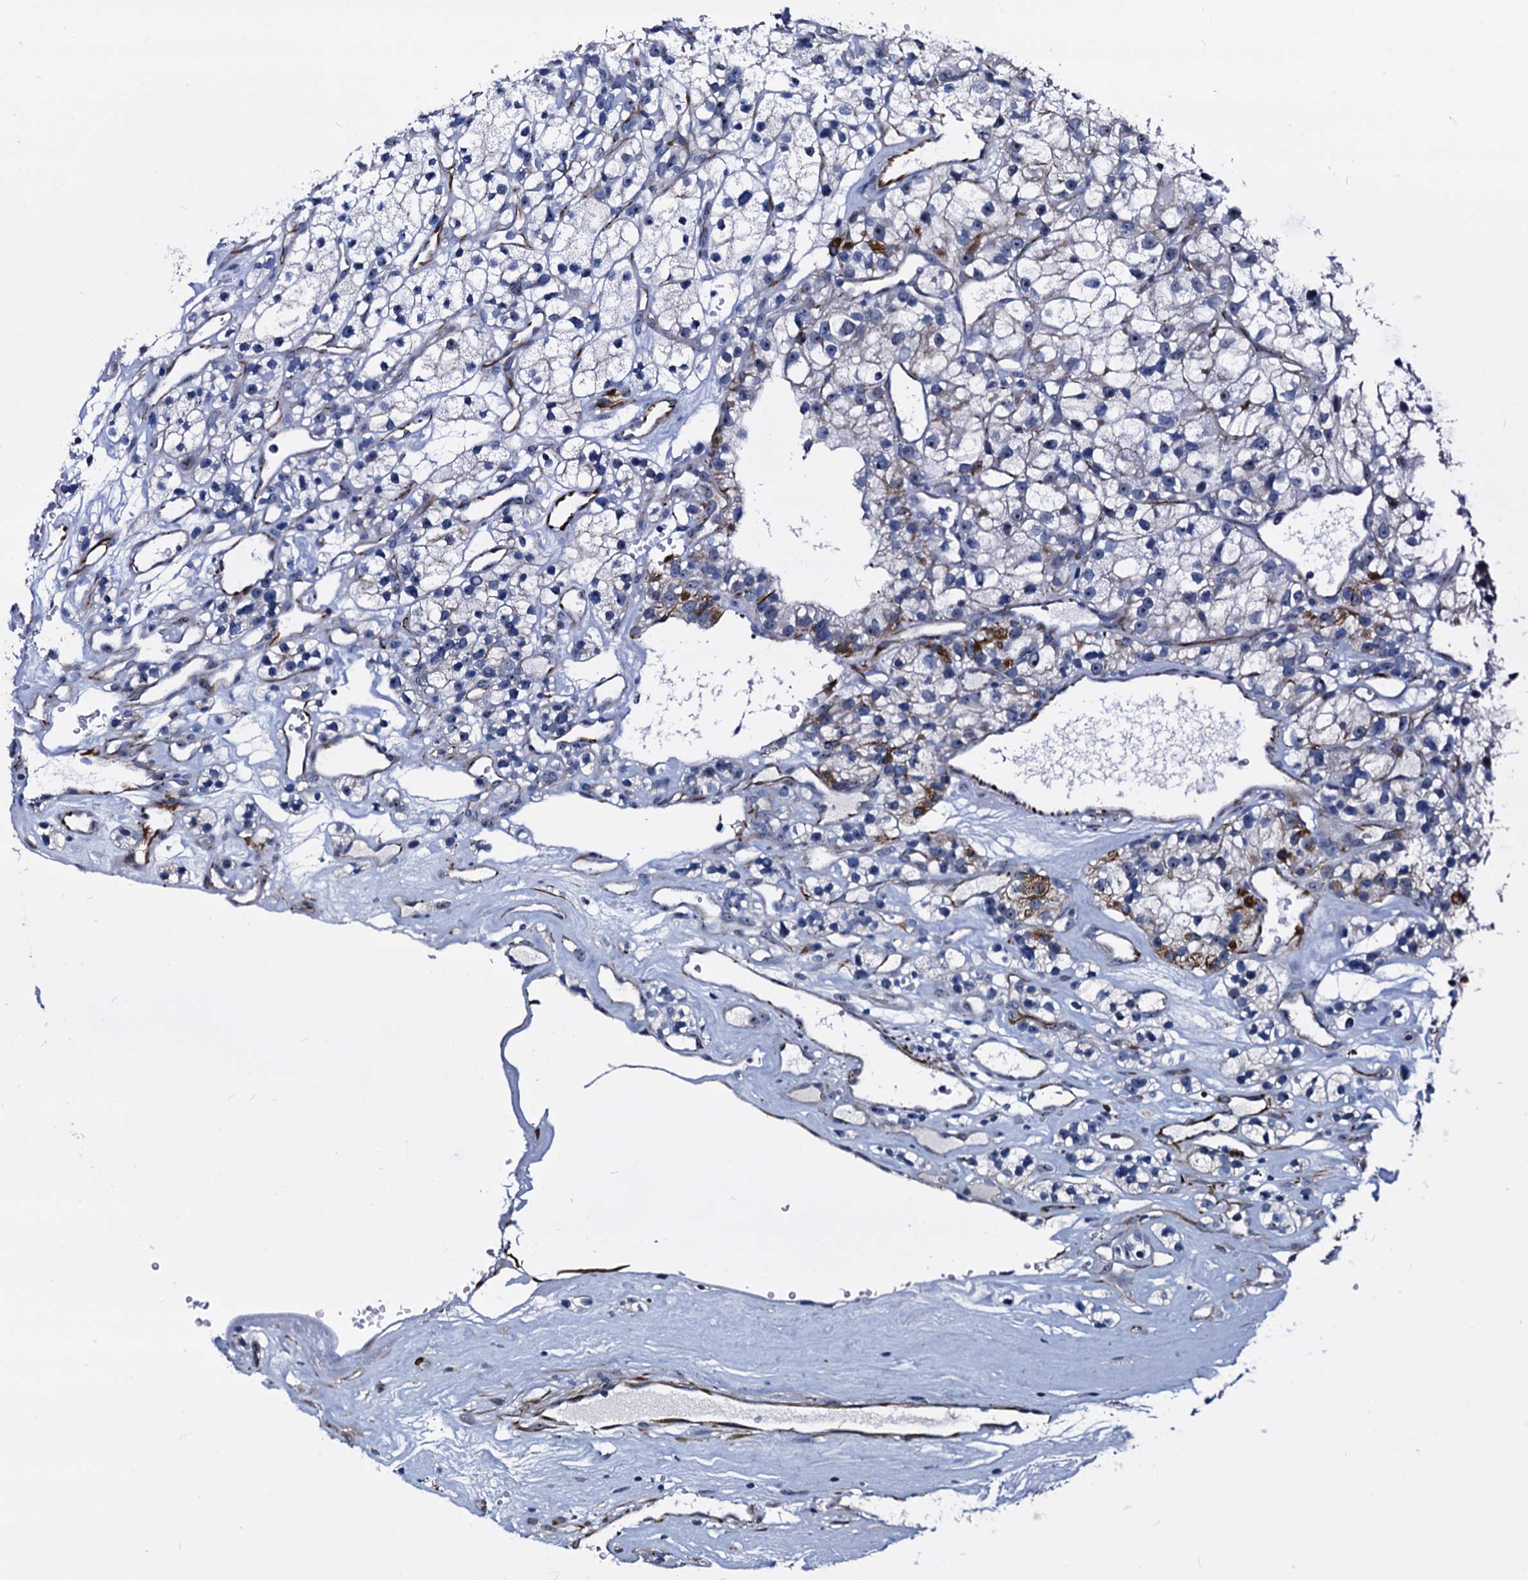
{"staining": {"intensity": "negative", "quantity": "none", "location": "none"}, "tissue": "renal cancer", "cell_type": "Tumor cells", "image_type": "cancer", "snomed": [{"axis": "morphology", "description": "Adenocarcinoma, NOS"}, {"axis": "topography", "description": "Kidney"}], "caption": "Immunohistochemical staining of human renal cancer displays no significant expression in tumor cells.", "gene": "EMG1", "patient": {"sex": "female", "age": 57}}